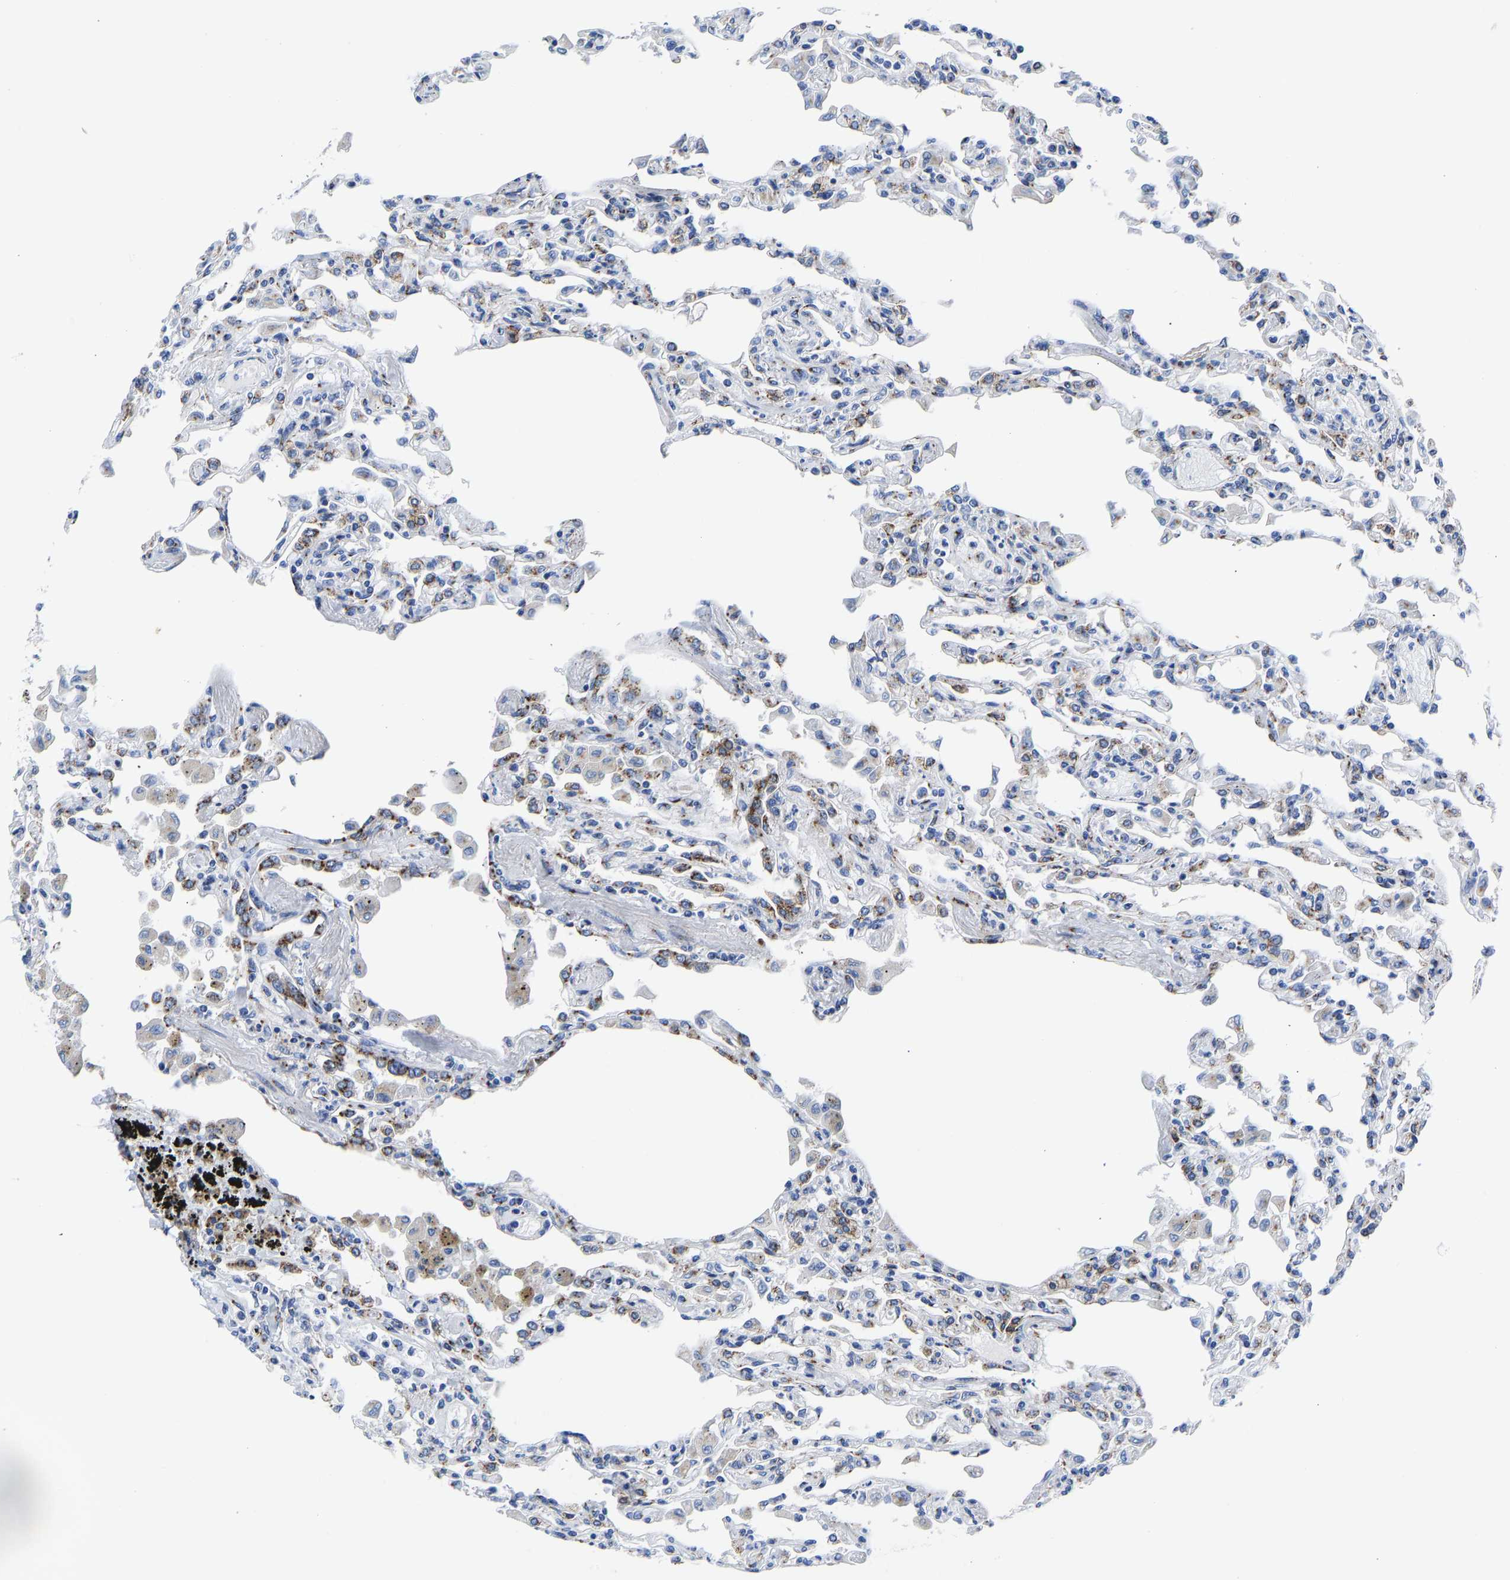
{"staining": {"intensity": "moderate", "quantity": "25%-75%", "location": "cytoplasmic/membranous"}, "tissue": "lung", "cell_type": "Alveolar cells", "image_type": "normal", "snomed": [{"axis": "morphology", "description": "Normal tissue, NOS"}, {"axis": "topography", "description": "Bronchus"}, {"axis": "topography", "description": "Lung"}], "caption": "IHC (DAB) staining of unremarkable human lung exhibits moderate cytoplasmic/membranous protein staining in about 25%-75% of alveolar cells.", "gene": "TMEM87A", "patient": {"sex": "female", "age": 49}}